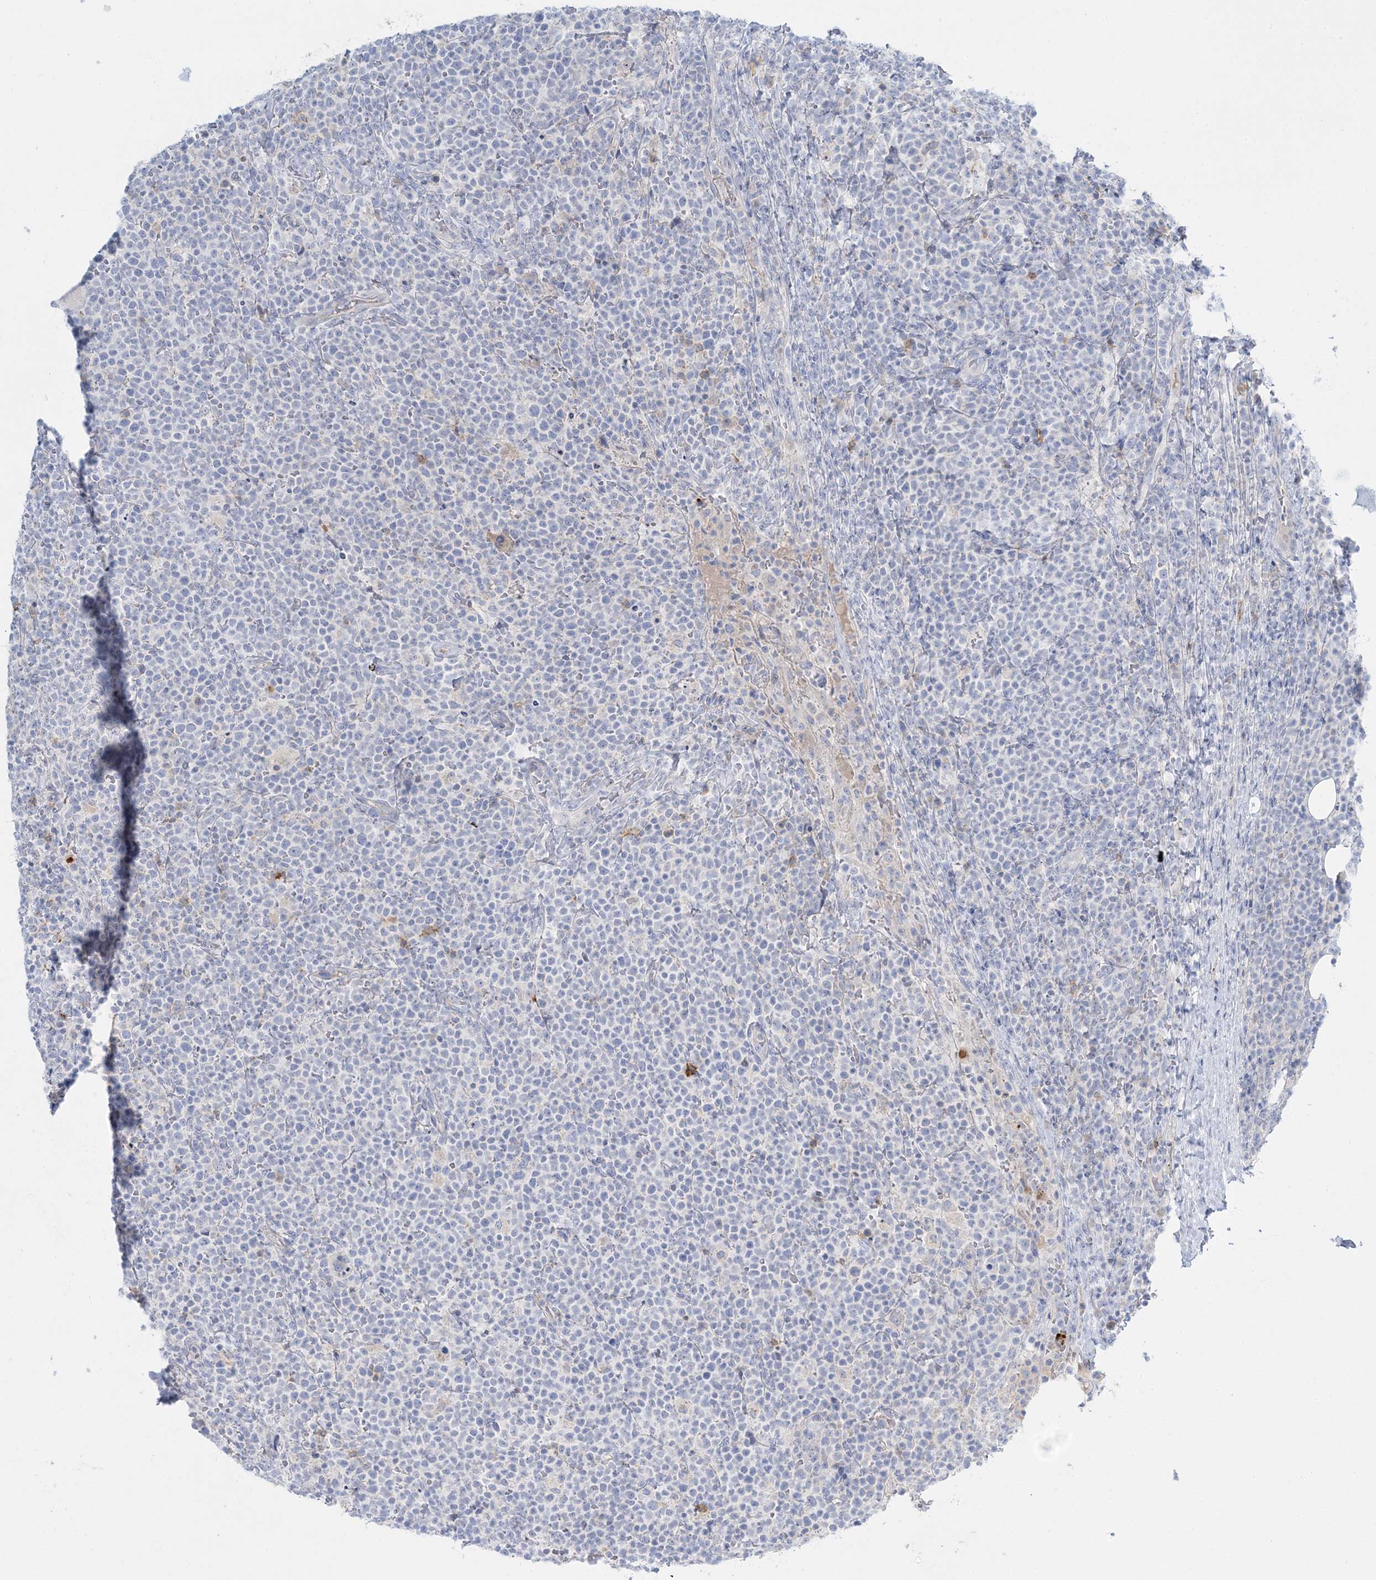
{"staining": {"intensity": "negative", "quantity": "none", "location": "none"}, "tissue": "lymphoma", "cell_type": "Tumor cells", "image_type": "cancer", "snomed": [{"axis": "morphology", "description": "Malignant lymphoma, non-Hodgkin's type, High grade"}, {"axis": "topography", "description": "Lymph node"}], "caption": "DAB immunohistochemical staining of human malignant lymphoma, non-Hodgkin's type (high-grade) demonstrates no significant expression in tumor cells.", "gene": "WDSUB1", "patient": {"sex": "male", "age": 61}}